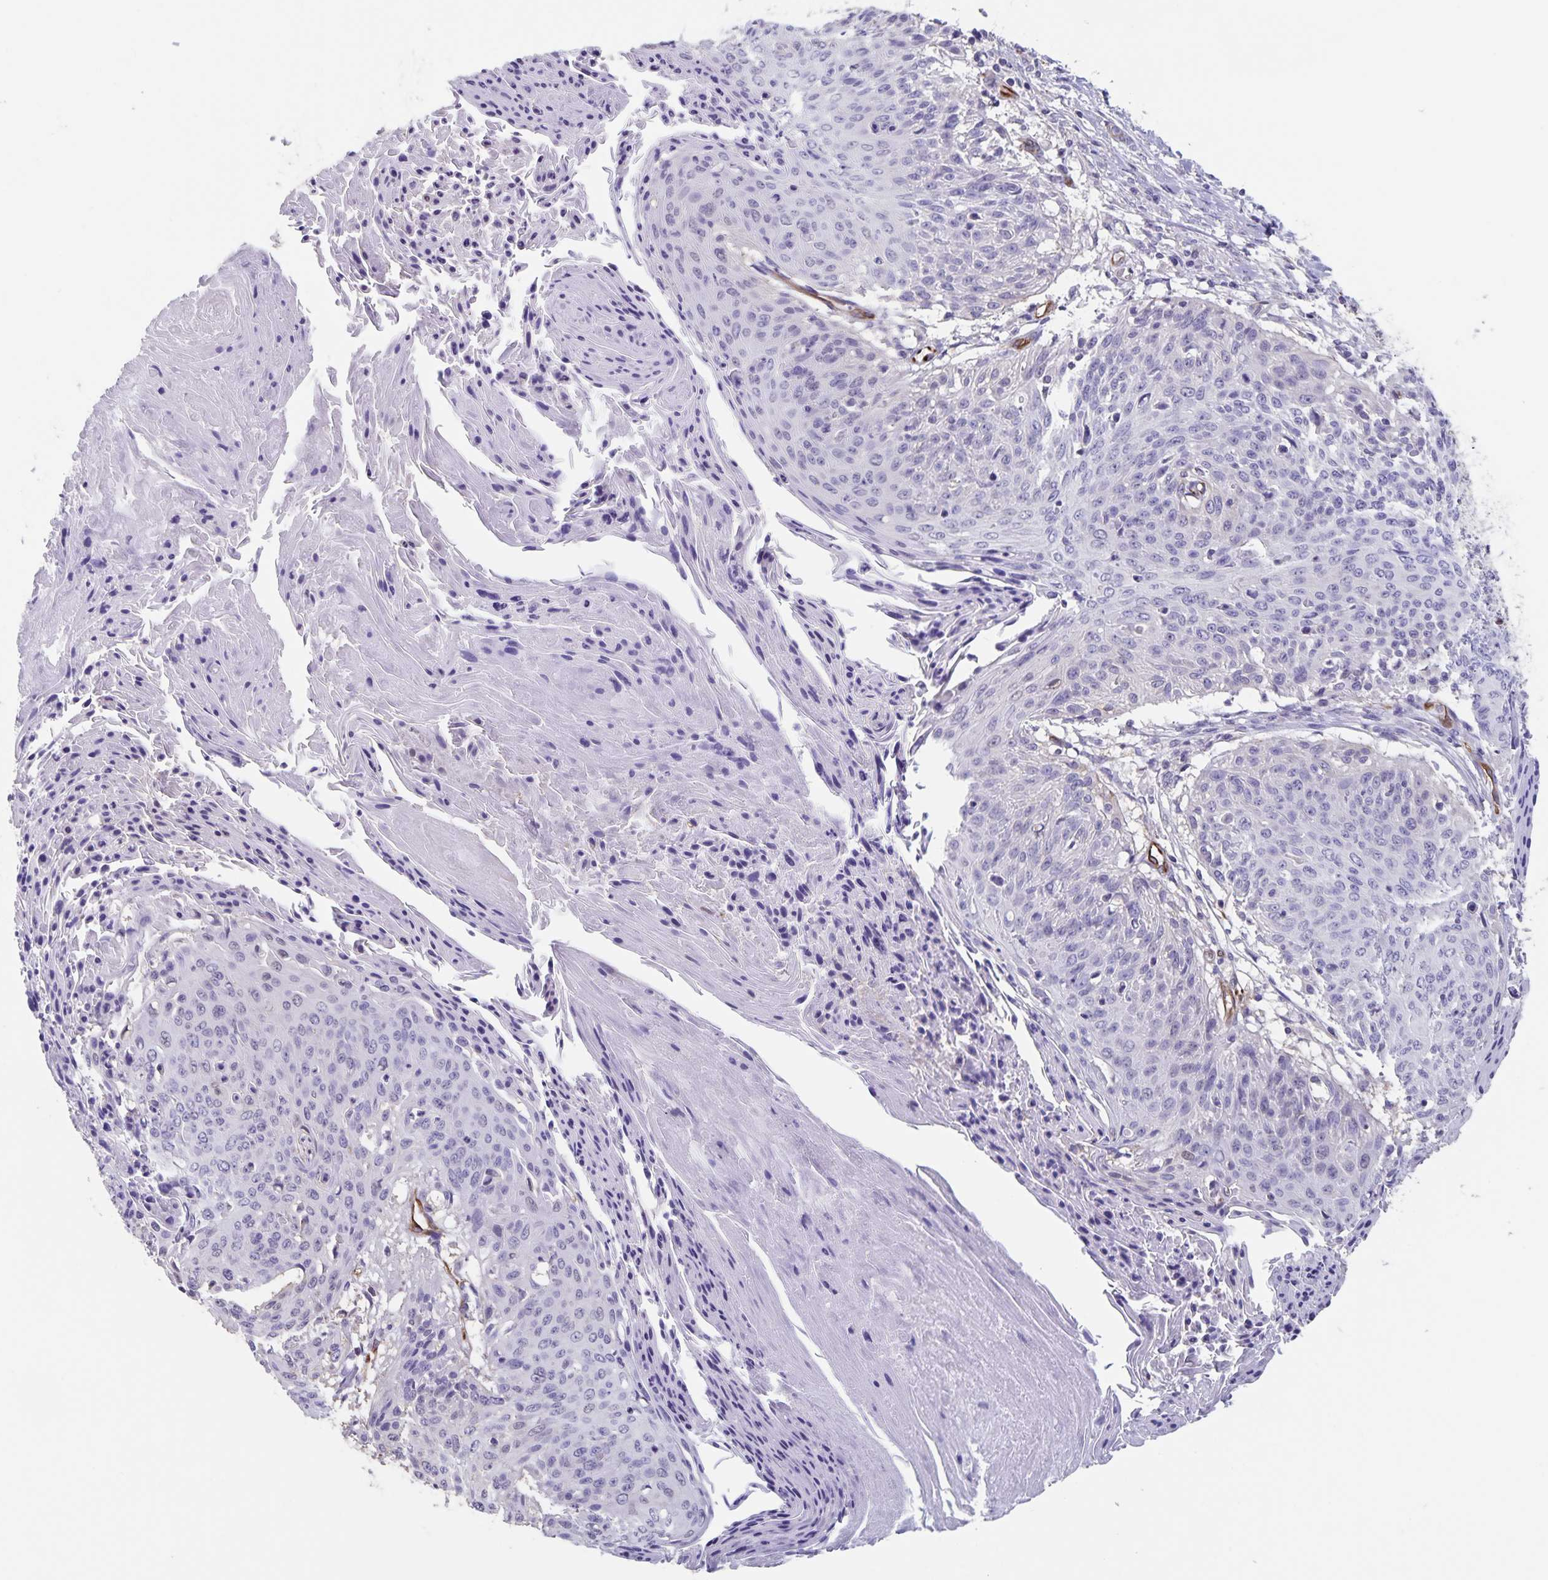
{"staining": {"intensity": "negative", "quantity": "none", "location": "none"}, "tissue": "cervical cancer", "cell_type": "Tumor cells", "image_type": "cancer", "snomed": [{"axis": "morphology", "description": "Squamous cell carcinoma, NOS"}, {"axis": "topography", "description": "Cervix"}], "caption": "IHC photomicrograph of neoplastic tissue: human cervical cancer (squamous cell carcinoma) stained with DAB (3,3'-diaminobenzidine) exhibits no significant protein positivity in tumor cells. The staining is performed using DAB (3,3'-diaminobenzidine) brown chromogen with nuclei counter-stained in using hematoxylin.", "gene": "SYNM", "patient": {"sex": "female", "age": 45}}